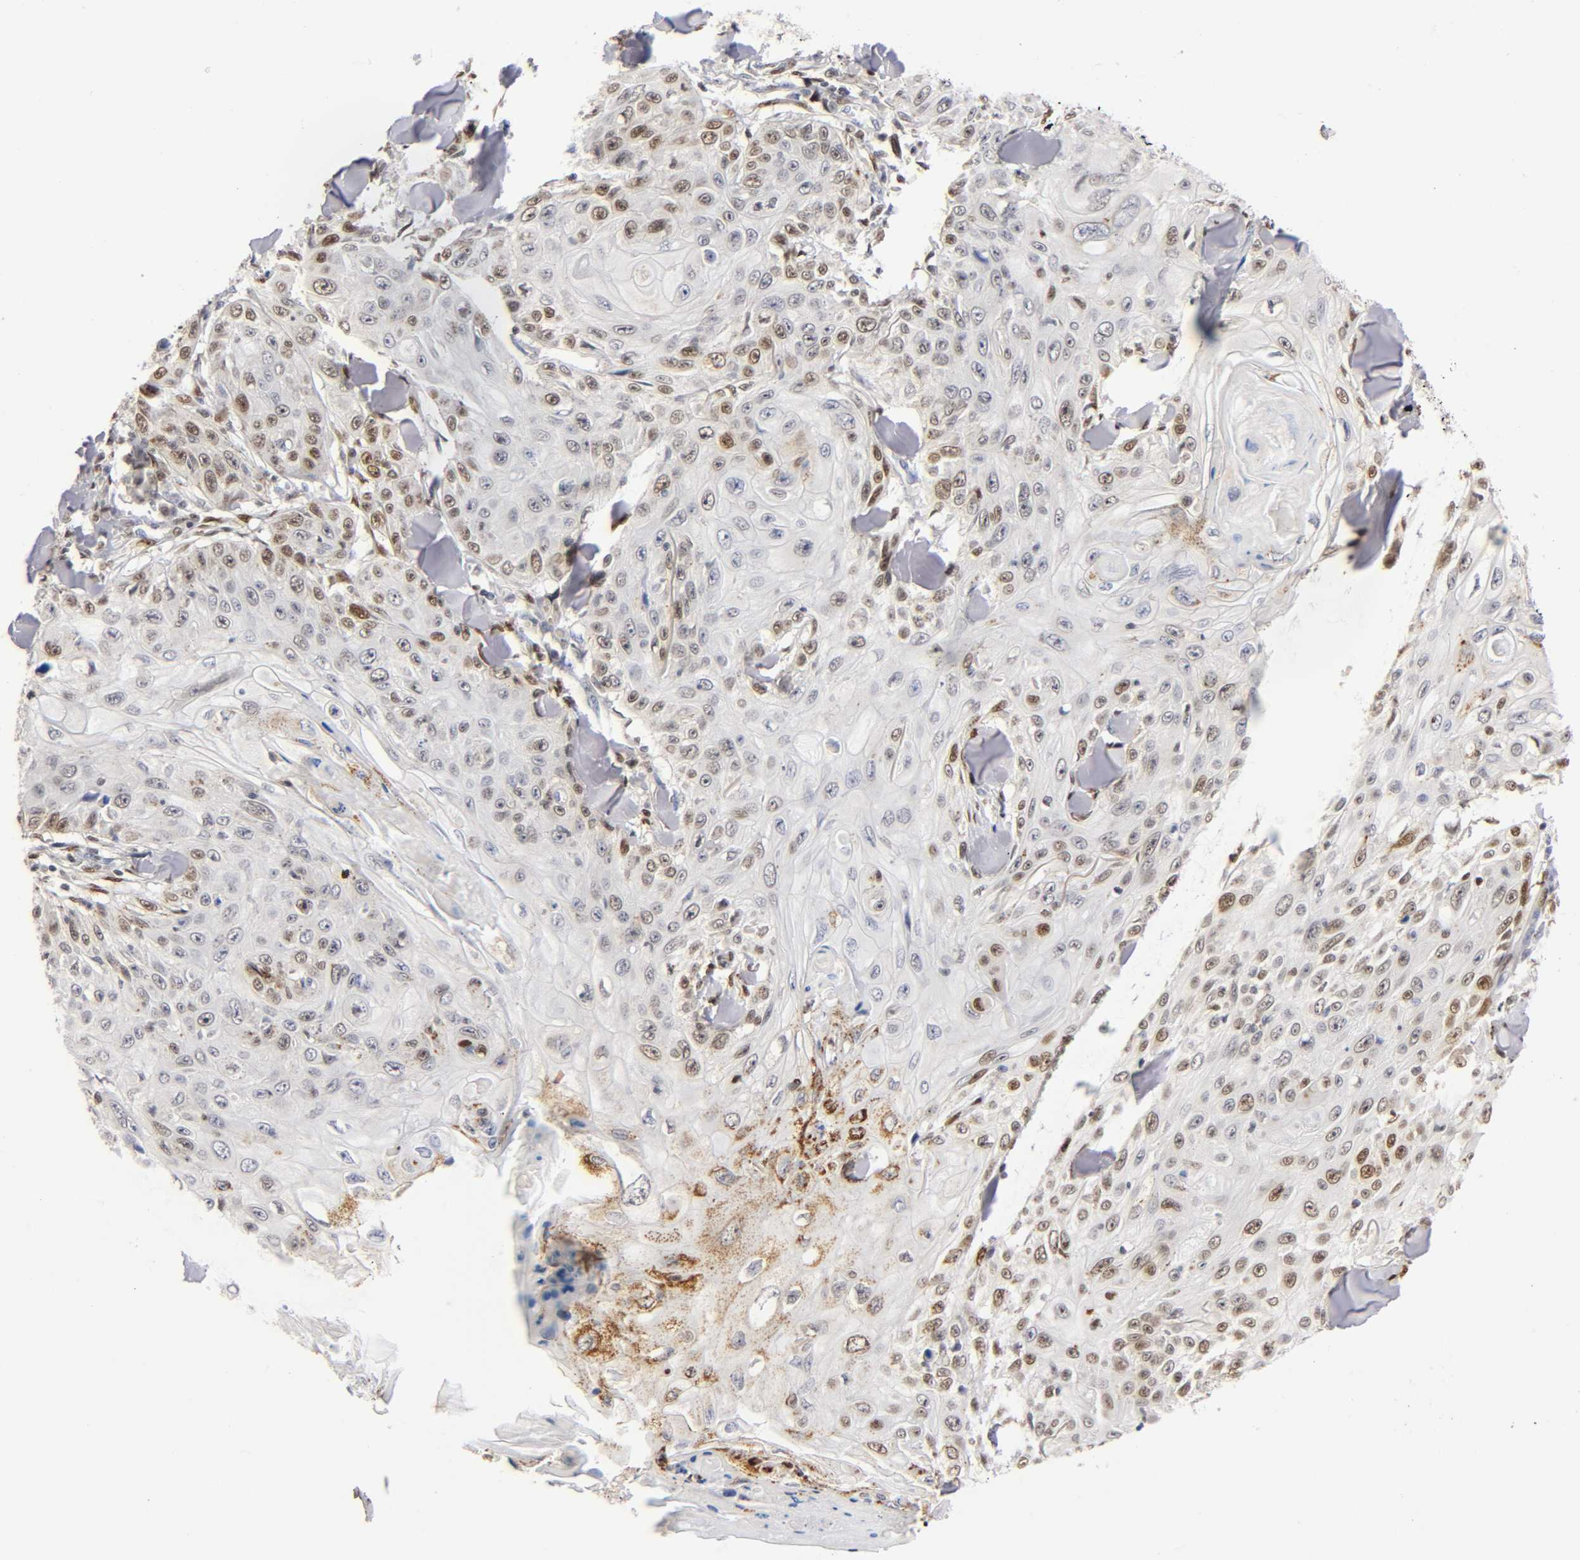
{"staining": {"intensity": "moderate", "quantity": "25%-75%", "location": "nuclear"}, "tissue": "skin cancer", "cell_type": "Tumor cells", "image_type": "cancer", "snomed": [{"axis": "morphology", "description": "Squamous cell carcinoma, NOS"}, {"axis": "topography", "description": "Skin"}], "caption": "Squamous cell carcinoma (skin) tissue shows moderate nuclear positivity in about 25%-75% of tumor cells", "gene": "RUNX1", "patient": {"sex": "male", "age": 86}}